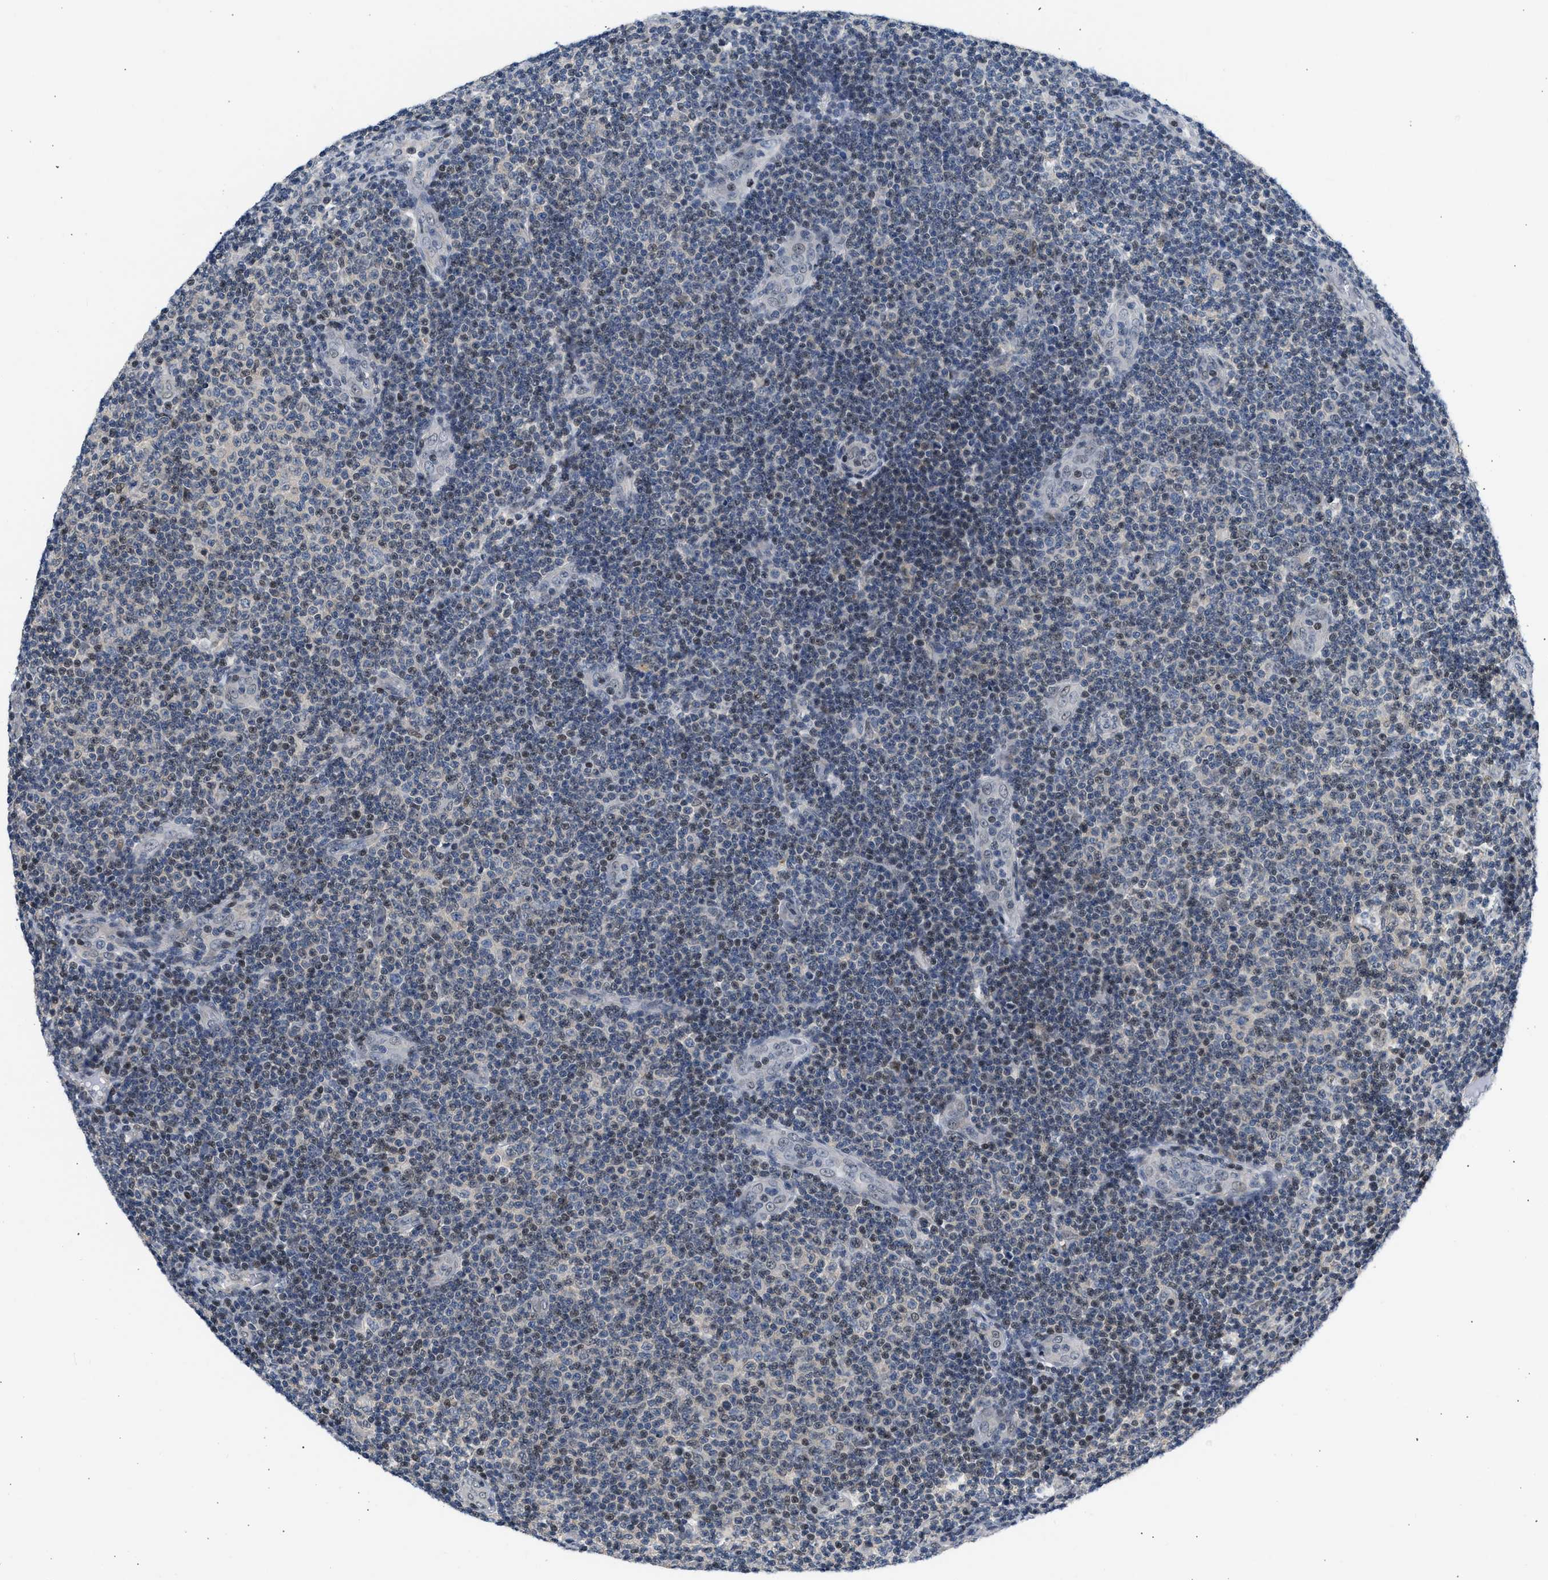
{"staining": {"intensity": "weak", "quantity": "25%-75%", "location": "nuclear"}, "tissue": "lymphoma", "cell_type": "Tumor cells", "image_type": "cancer", "snomed": [{"axis": "morphology", "description": "Malignant lymphoma, non-Hodgkin's type, Low grade"}, {"axis": "topography", "description": "Lymph node"}], "caption": "This is an image of immunohistochemistry (IHC) staining of lymphoma, which shows weak positivity in the nuclear of tumor cells.", "gene": "OLIG3", "patient": {"sex": "male", "age": 83}}